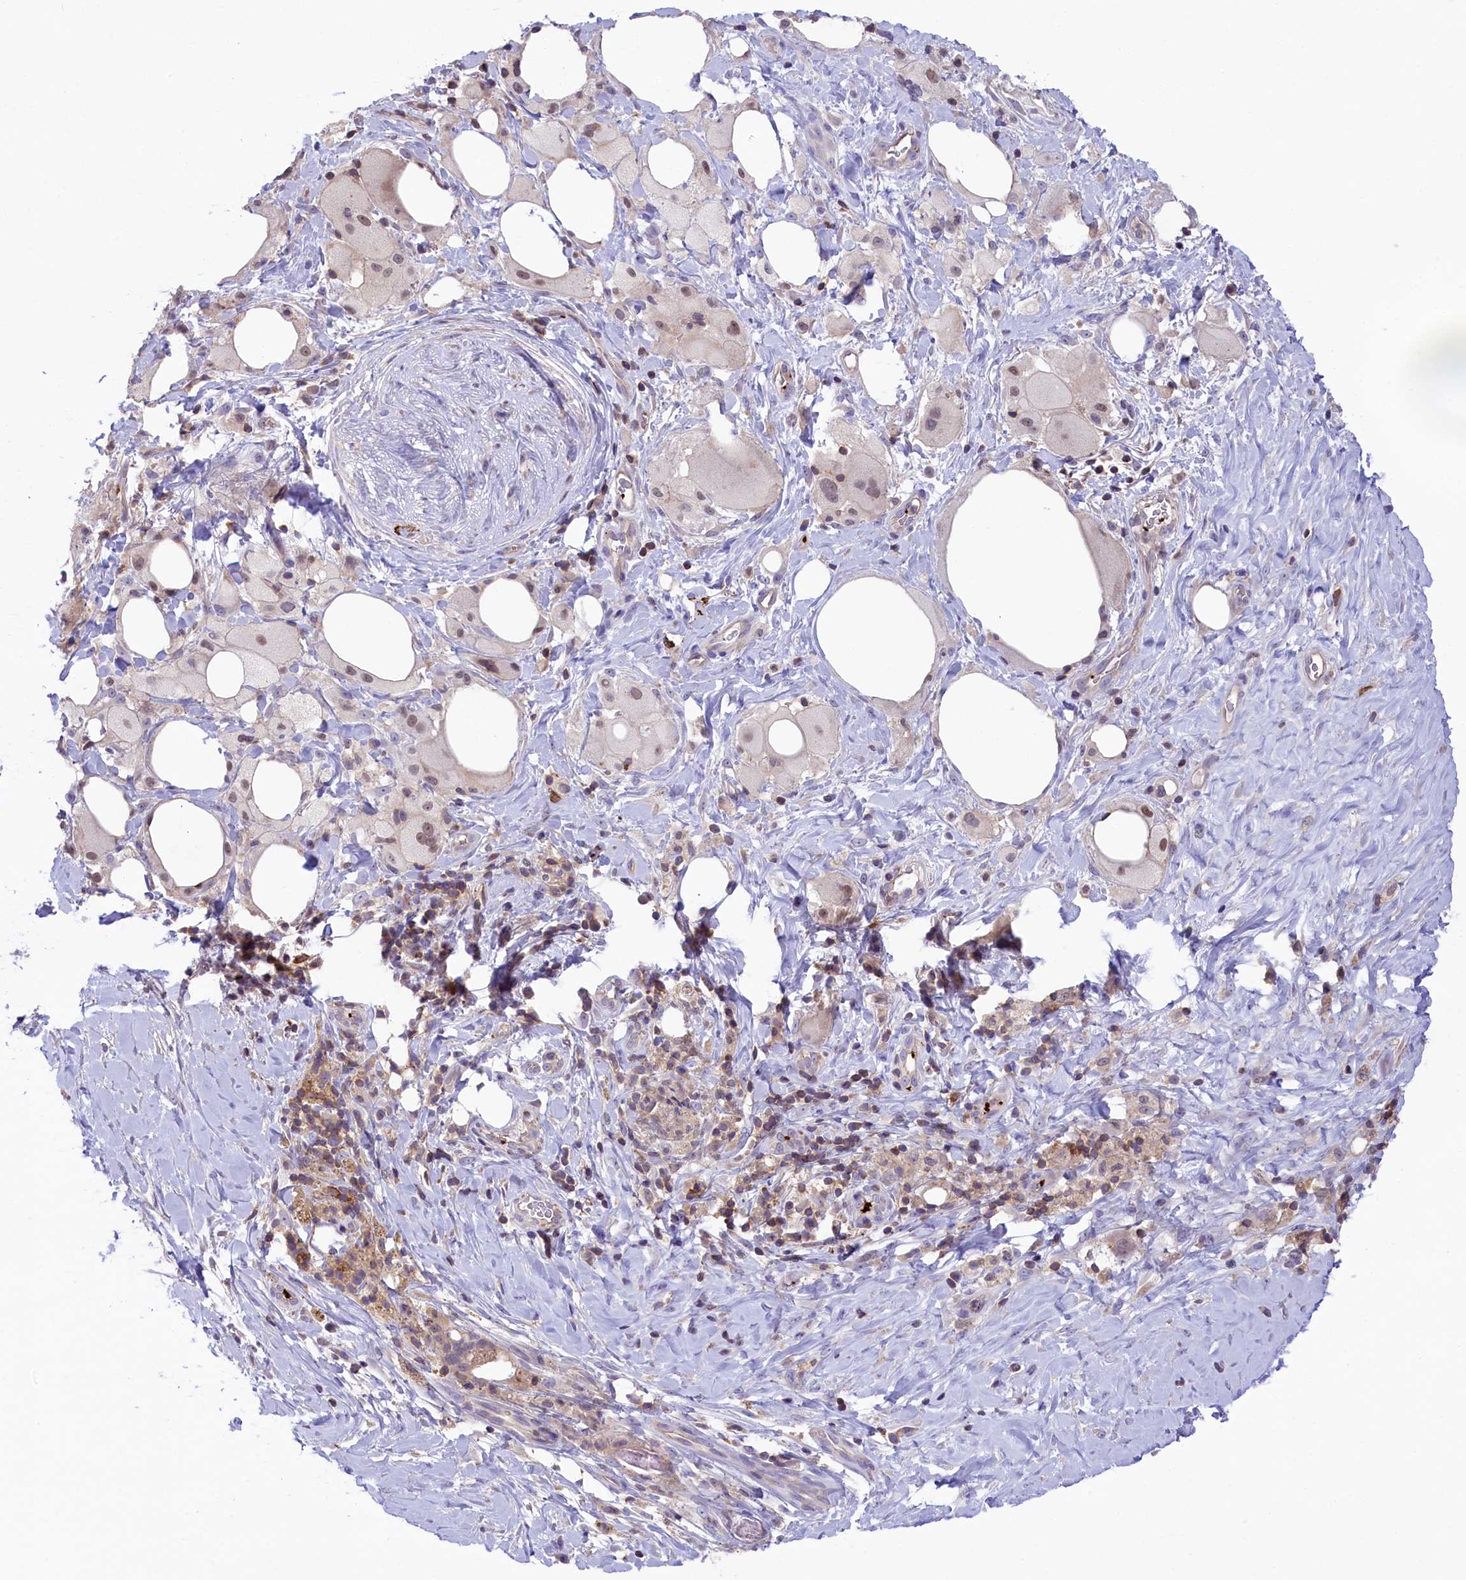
{"staining": {"intensity": "negative", "quantity": "none", "location": "none"}, "tissue": "pancreatic cancer", "cell_type": "Tumor cells", "image_type": "cancer", "snomed": [{"axis": "morphology", "description": "Adenocarcinoma, NOS"}, {"axis": "topography", "description": "Pancreas"}], "caption": "Immunohistochemical staining of human pancreatic cancer (adenocarcinoma) exhibits no significant expression in tumor cells.", "gene": "HEATR3", "patient": {"sex": "male", "age": 58}}